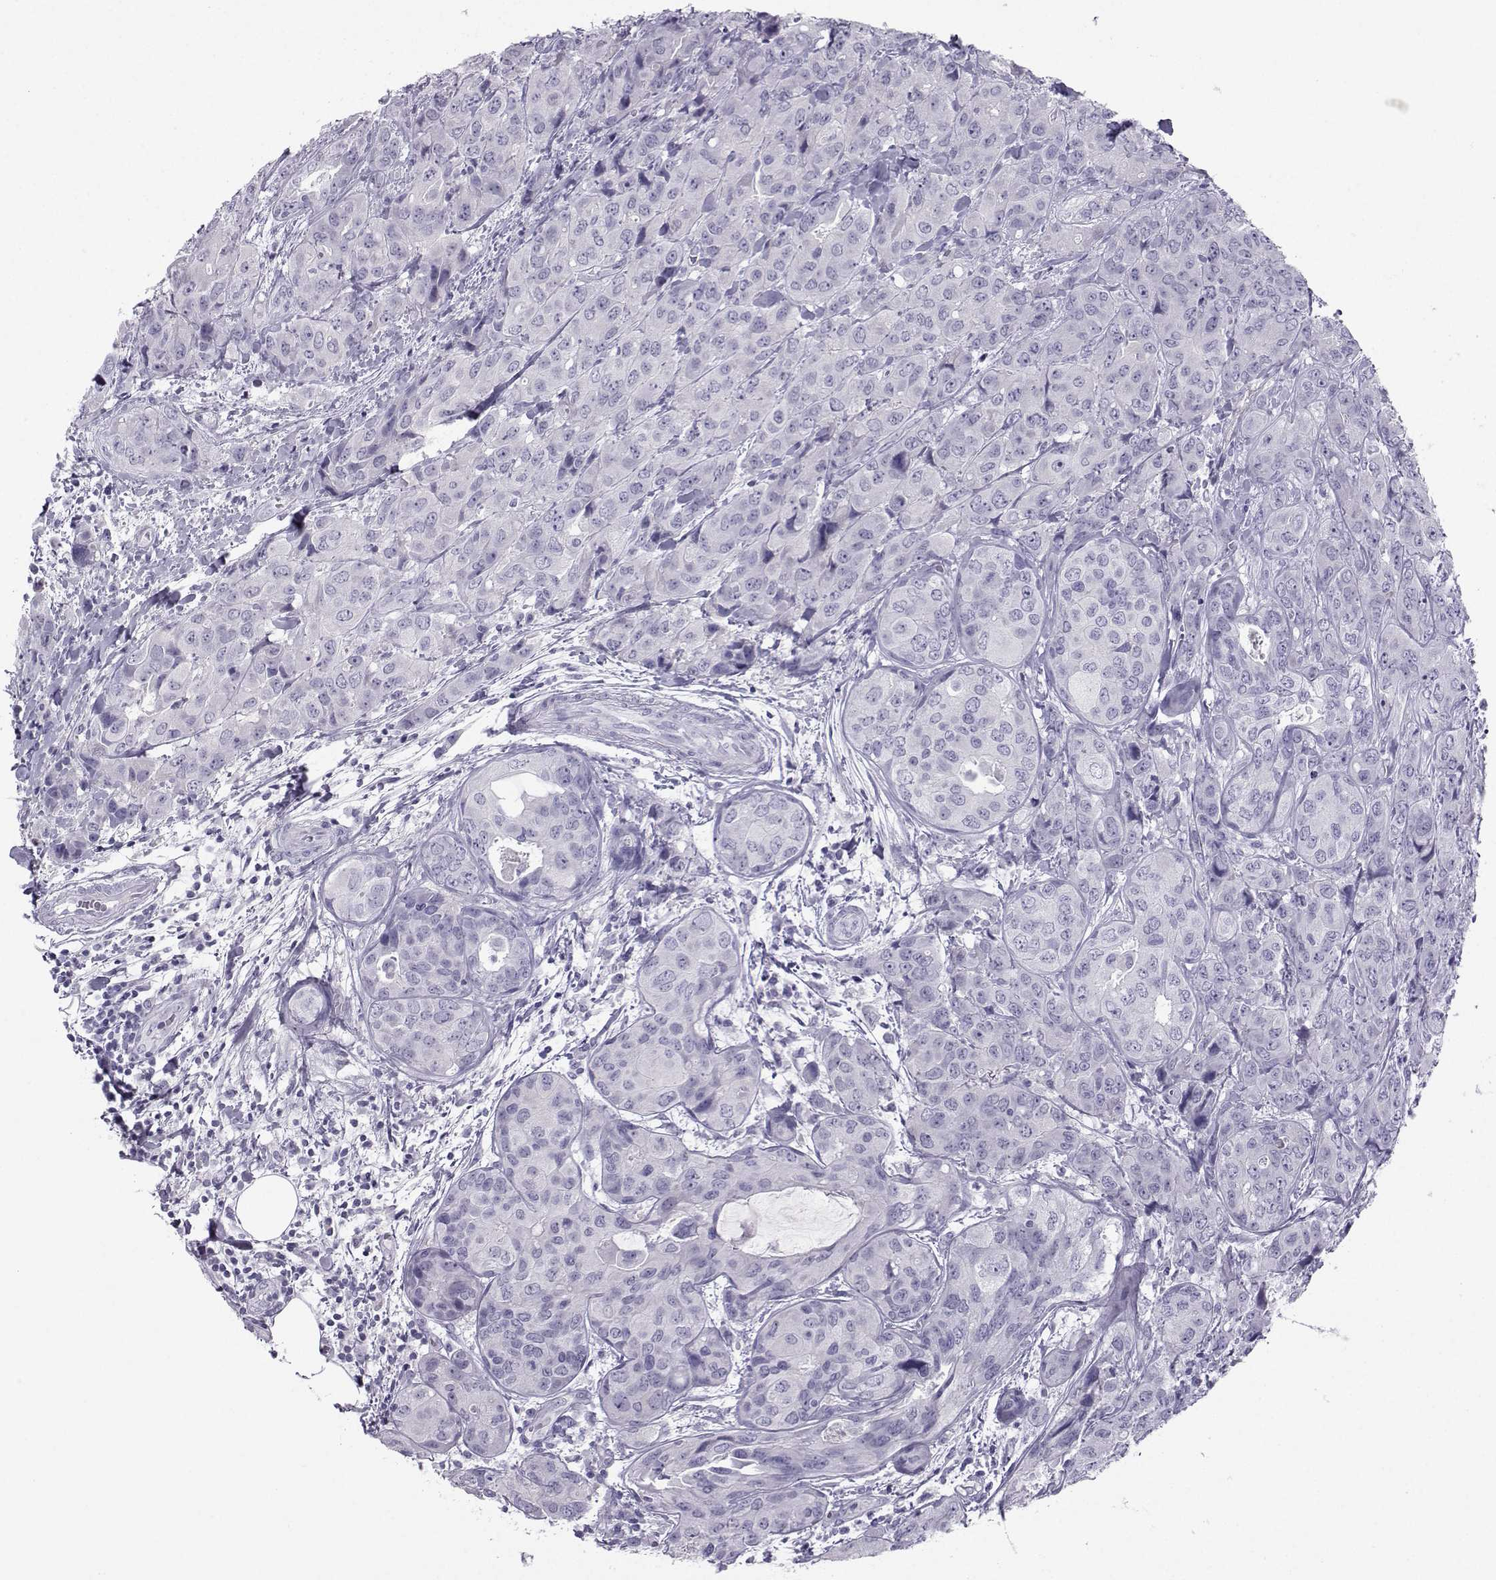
{"staining": {"intensity": "negative", "quantity": "none", "location": "none"}, "tissue": "breast cancer", "cell_type": "Tumor cells", "image_type": "cancer", "snomed": [{"axis": "morphology", "description": "Duct carcinoma"}, {"axis": "topography", "description": "Breast"}], "caption": "IHC photomicrograph of neoplastic tissue: human breast cancer stained with DAB demonstrates no significant protein staining in tumor cells. (Immunohistochemistry (ihc), brightfield microscopy, high magnification).", "gene": "ARMC2", "patient": {"sex": "female", "age": 43}}